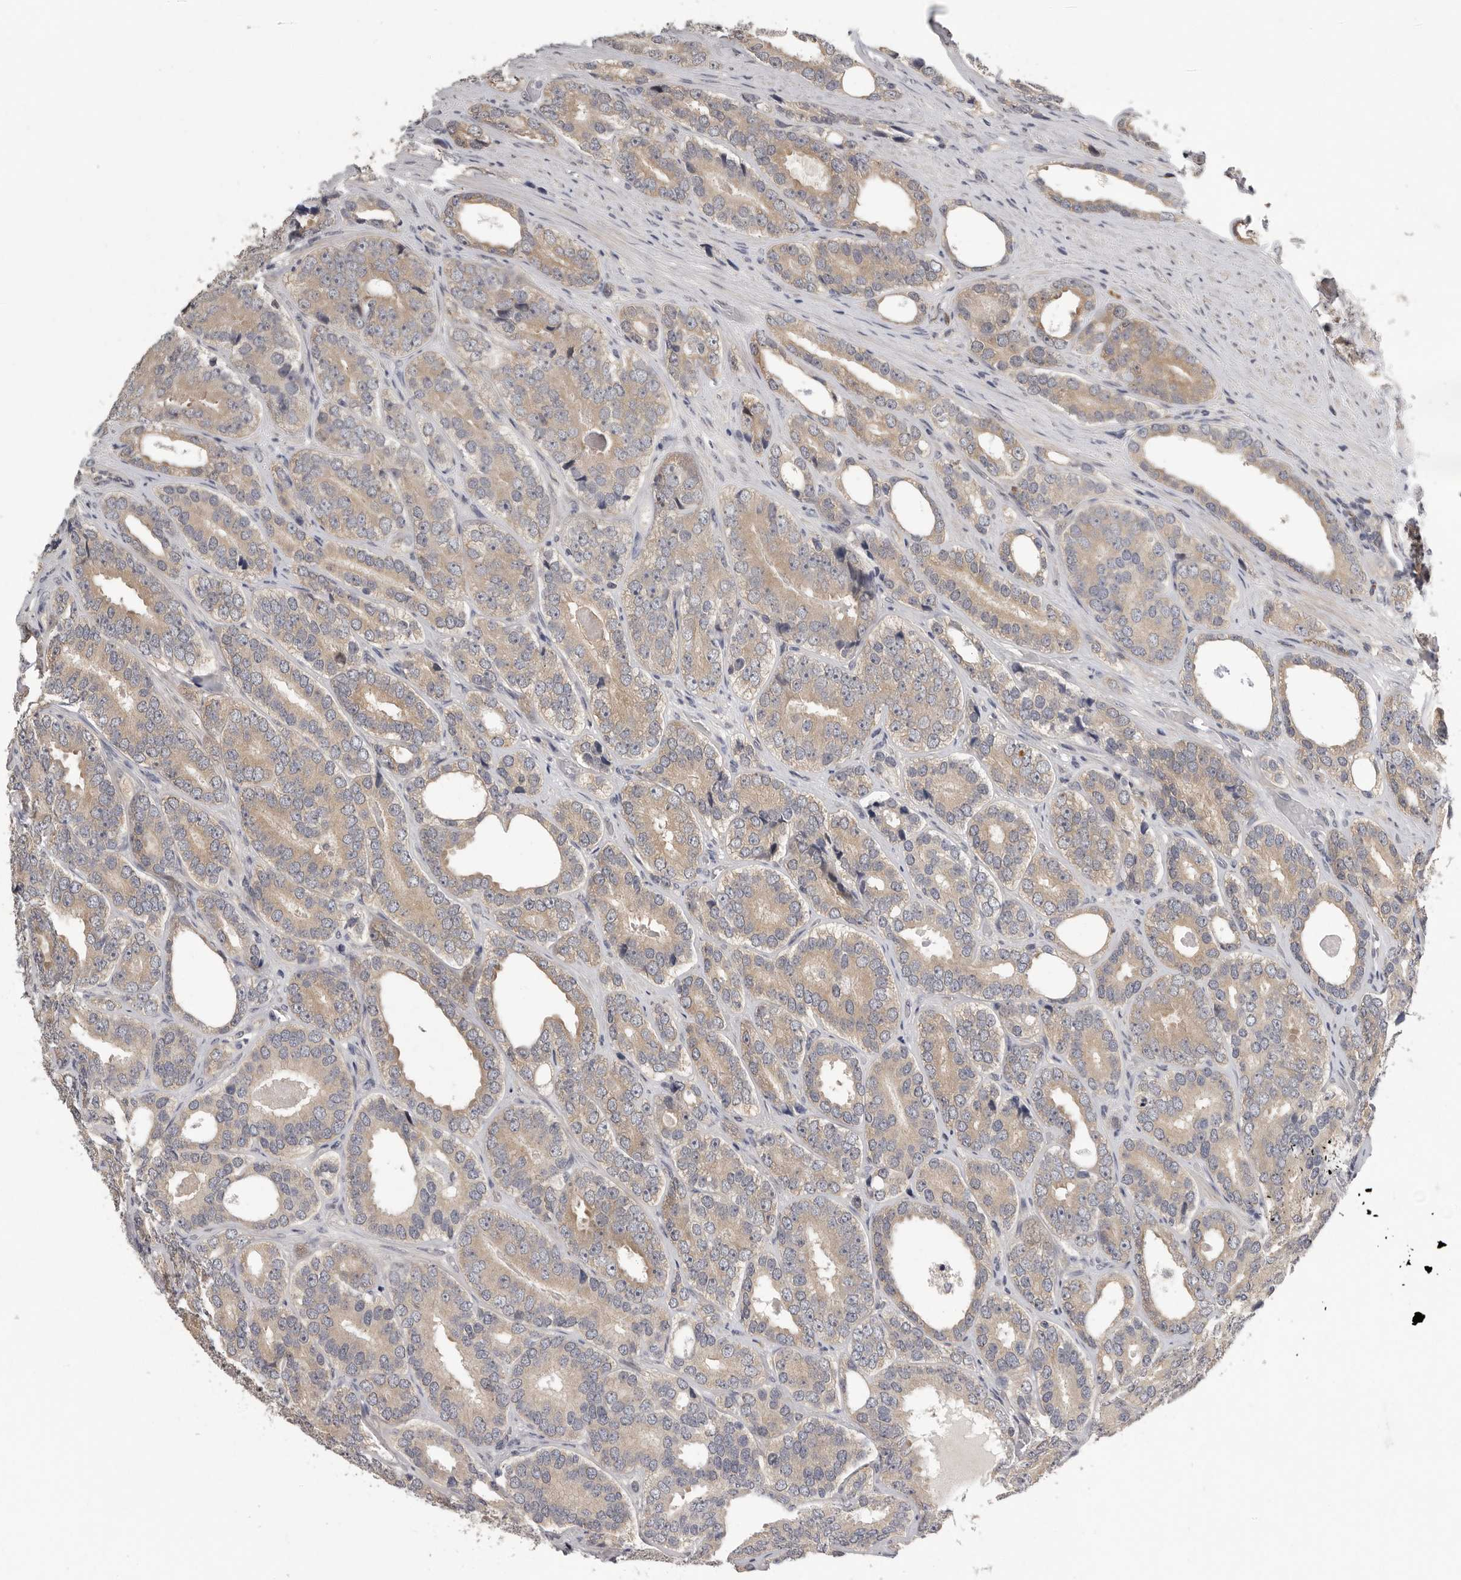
{"staining": {"intensity": "weak", "quantity": ">75%", "location": "cytoplasmic/membranous"}, "tissue": "prostate cancer", "cell_type": "Tumor cells", "image_type": "cancer", "snomed": [{"axis": "morphology", "description": "Adenocarcinoma, High grade"}, {"axis": "topography", "description": "Prostate"}], "caption": "Immunohistochemical staining of human prostate cancer (high-grade adenocarcinoma) exhibits low levels of weak cytoplasmic/membranous staining in about >75% of tumor cells.", "gene": "RALGPS2", "patient": {"sex": "male", "age": 56}}